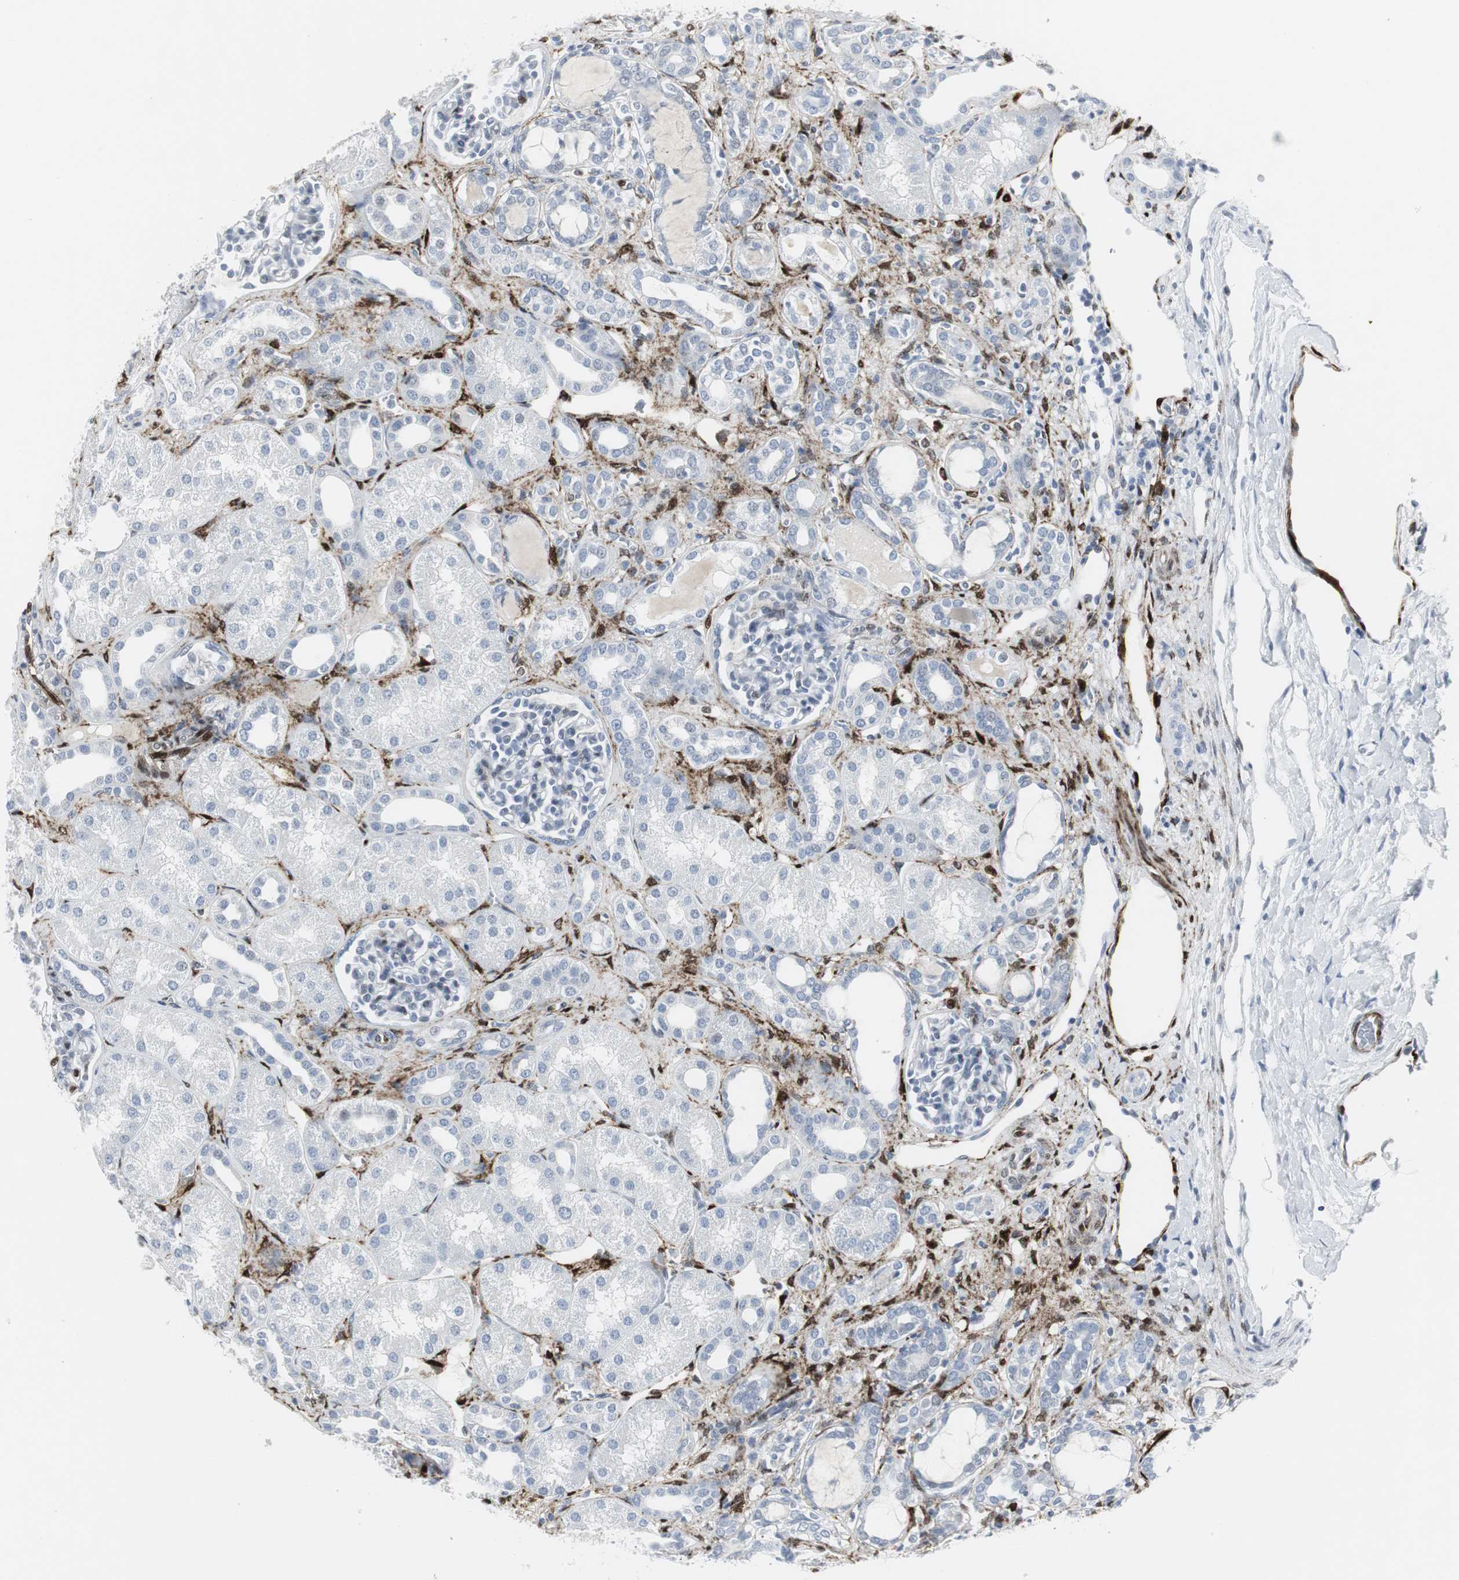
{"staining": {"intensity": "moderate", "quantity": "<25%", "location": "cytoplasmic/membranous"}, "tissue": "kidney", "cell_type": "Cells in glomeruli", "image_type": "normal", "snomed": [{"axis": "morphology", "description": "Normal tissue, NOS"}, {"axis": "topography", "description": "Kidney"}], "caption": "This histopathology image demonstrates immunohistochemistry (IHC) staining of normal kidney, with low moderate cytoplasmic/membranous positivity in about <25% of cells in glomeruli.", "gene": "PPP1R14A", "patient": {"sex": "male", "age": 7}}